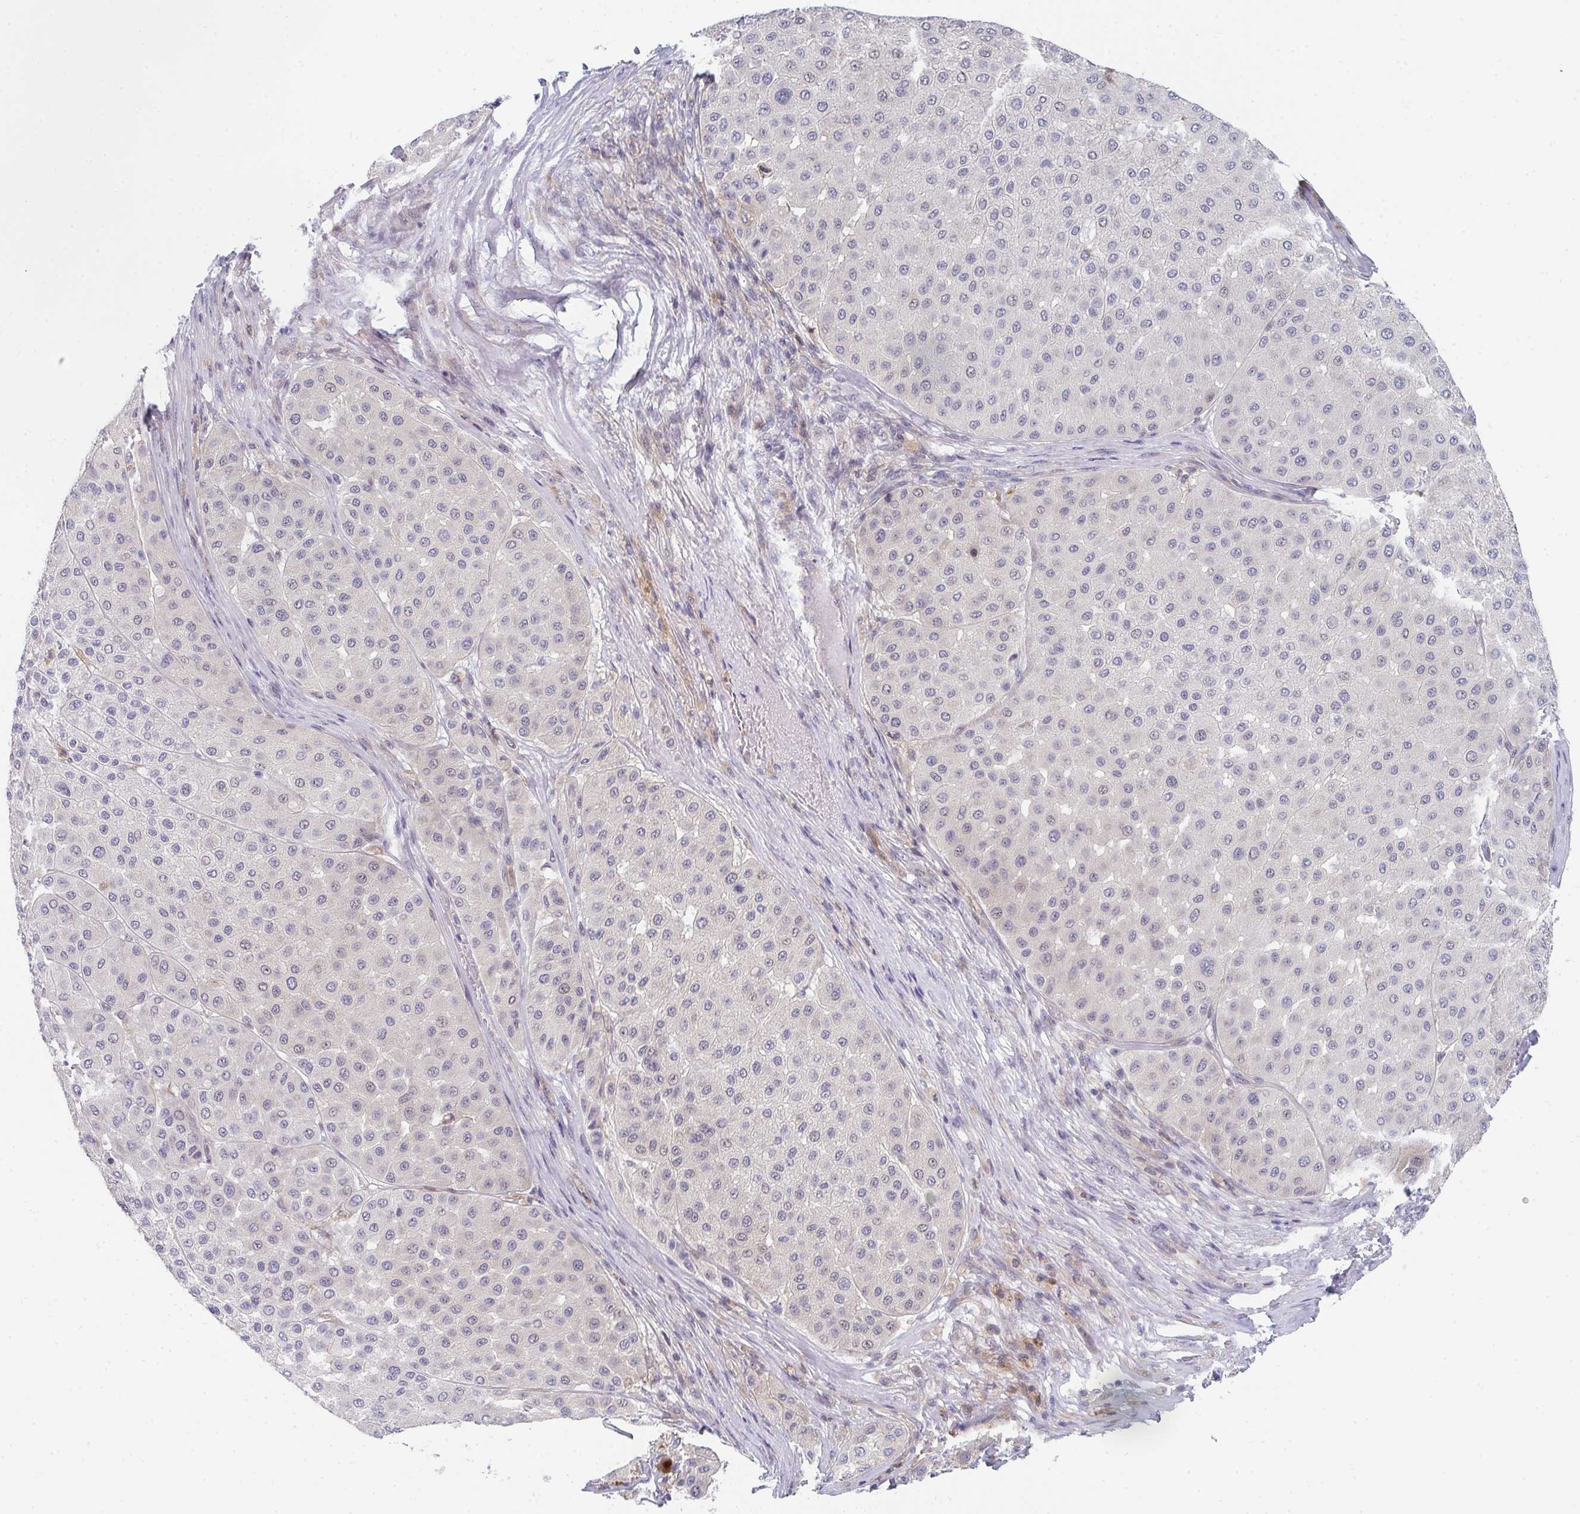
{"staining": {"intensity": "weak", "quantity": "<25%", "location": "cytoplasmic/membranous,nuclear"}, "tissue": "melanoma", "cell_type": "Tumor cells", "image_type": "cancer", "snomed": [{"axis": "morphology", "description": "Malignant melanoma, Metastatic site"}, {"axis": "topography", "description": "Smooth muscle"}], "caption": "Immunohistochemistry (IHC) image of neoplastic tissue: malignant melanoma (metastatic site) stained with DAB (3,3'-diaminobenzidine) demonstrates no significant protein positivity in tumor cells.", "gene": "KLHL33", "patient": {"sex": "male", "age": 41}}